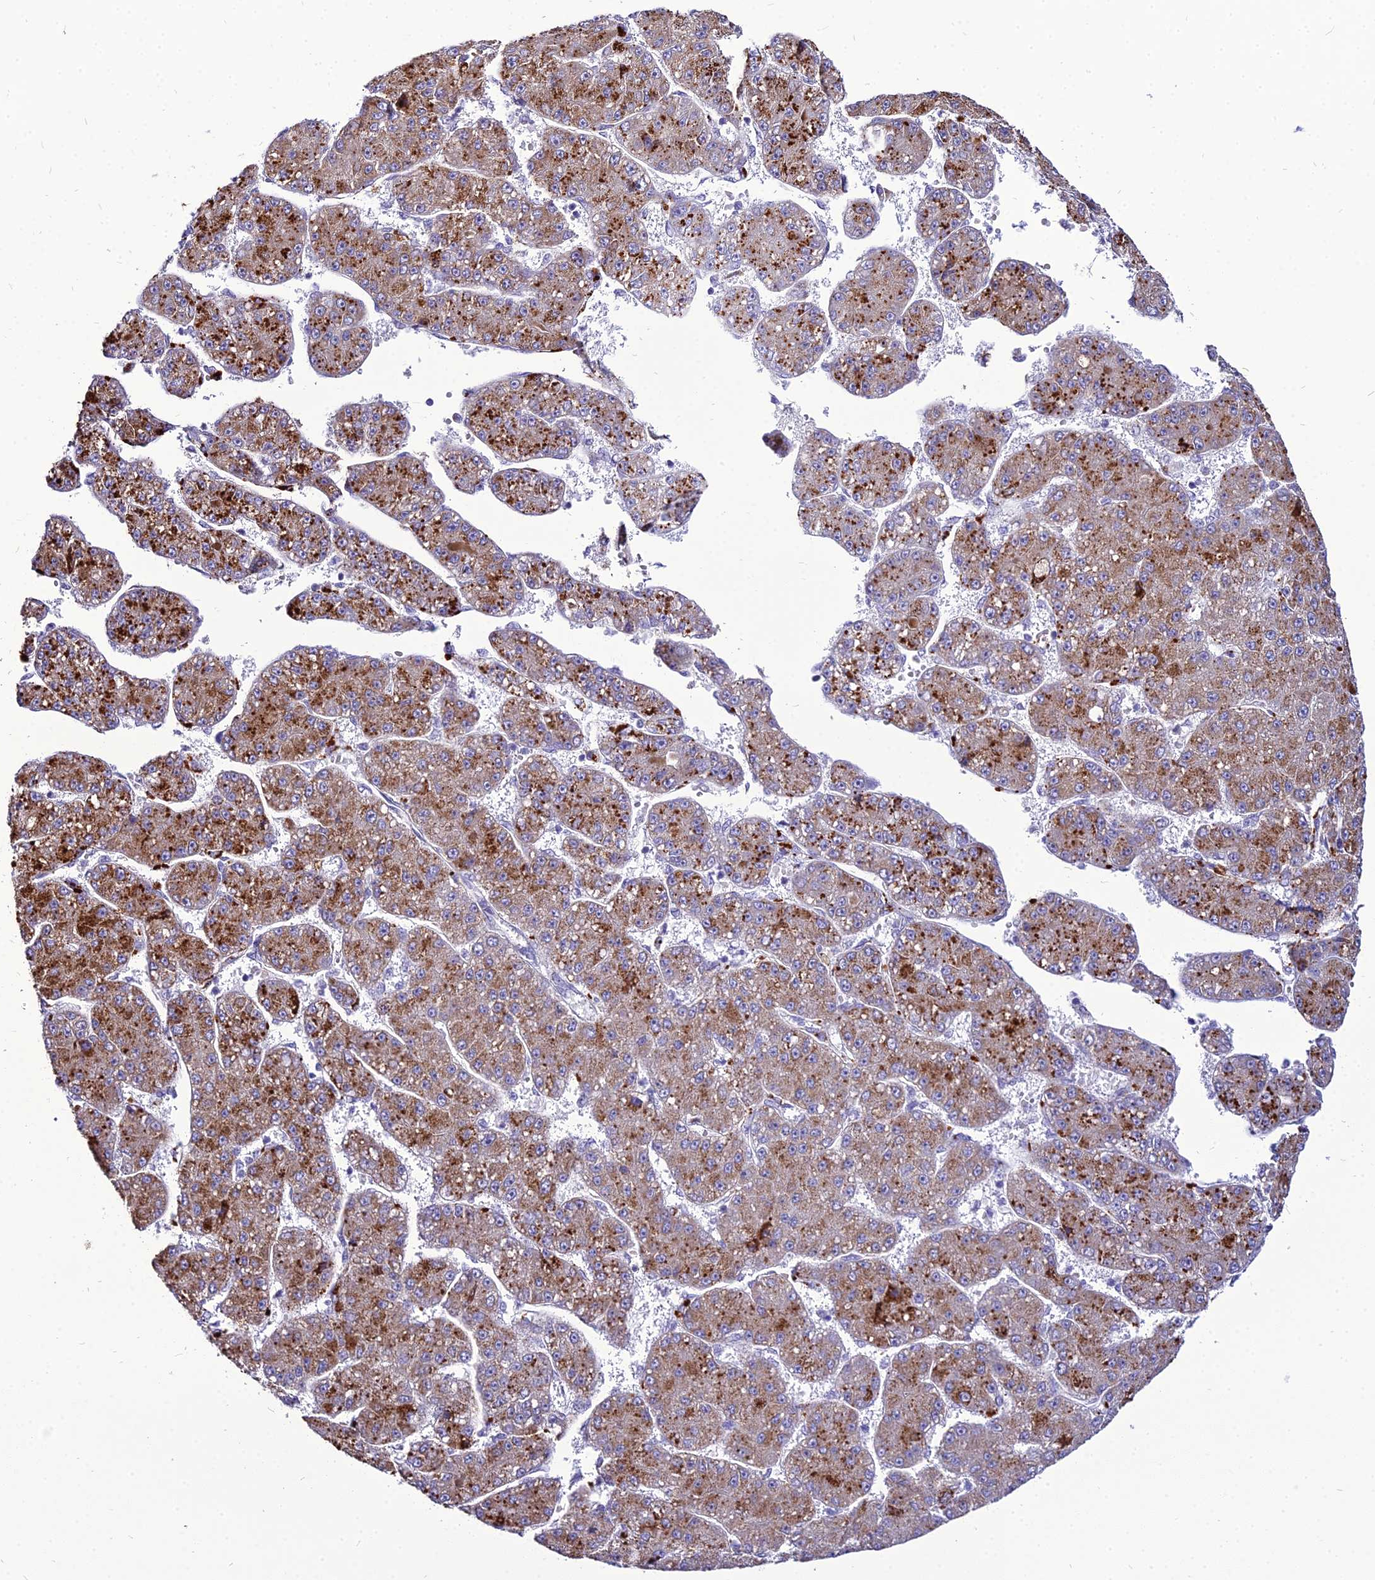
{"staining": {"intensity": "strong", "quantity": ">75%", "location": "cytoplasmic/membranous"}, "tissue": "liver cancer", "cell_type": "Tumor cells", "image_type": "cancer", "snomed": [{"axis": "morphology", "description": "Carcinoma, Hepatocellular, NOS"}, {"axis": "topography", "description": "Liver"}], "caption": "Immunohistochemistry (DAB (3,3'-diaminobenzidine)) staining of liver hepatocellular carcinoma reveals strong cytoplasmic/membranous protein expression in about >75% of tumor cells. (IHC, brightfield microscopy, high magnification).", "gene": "C6orf163", "patient": {"sex": "male", "age": 67}}